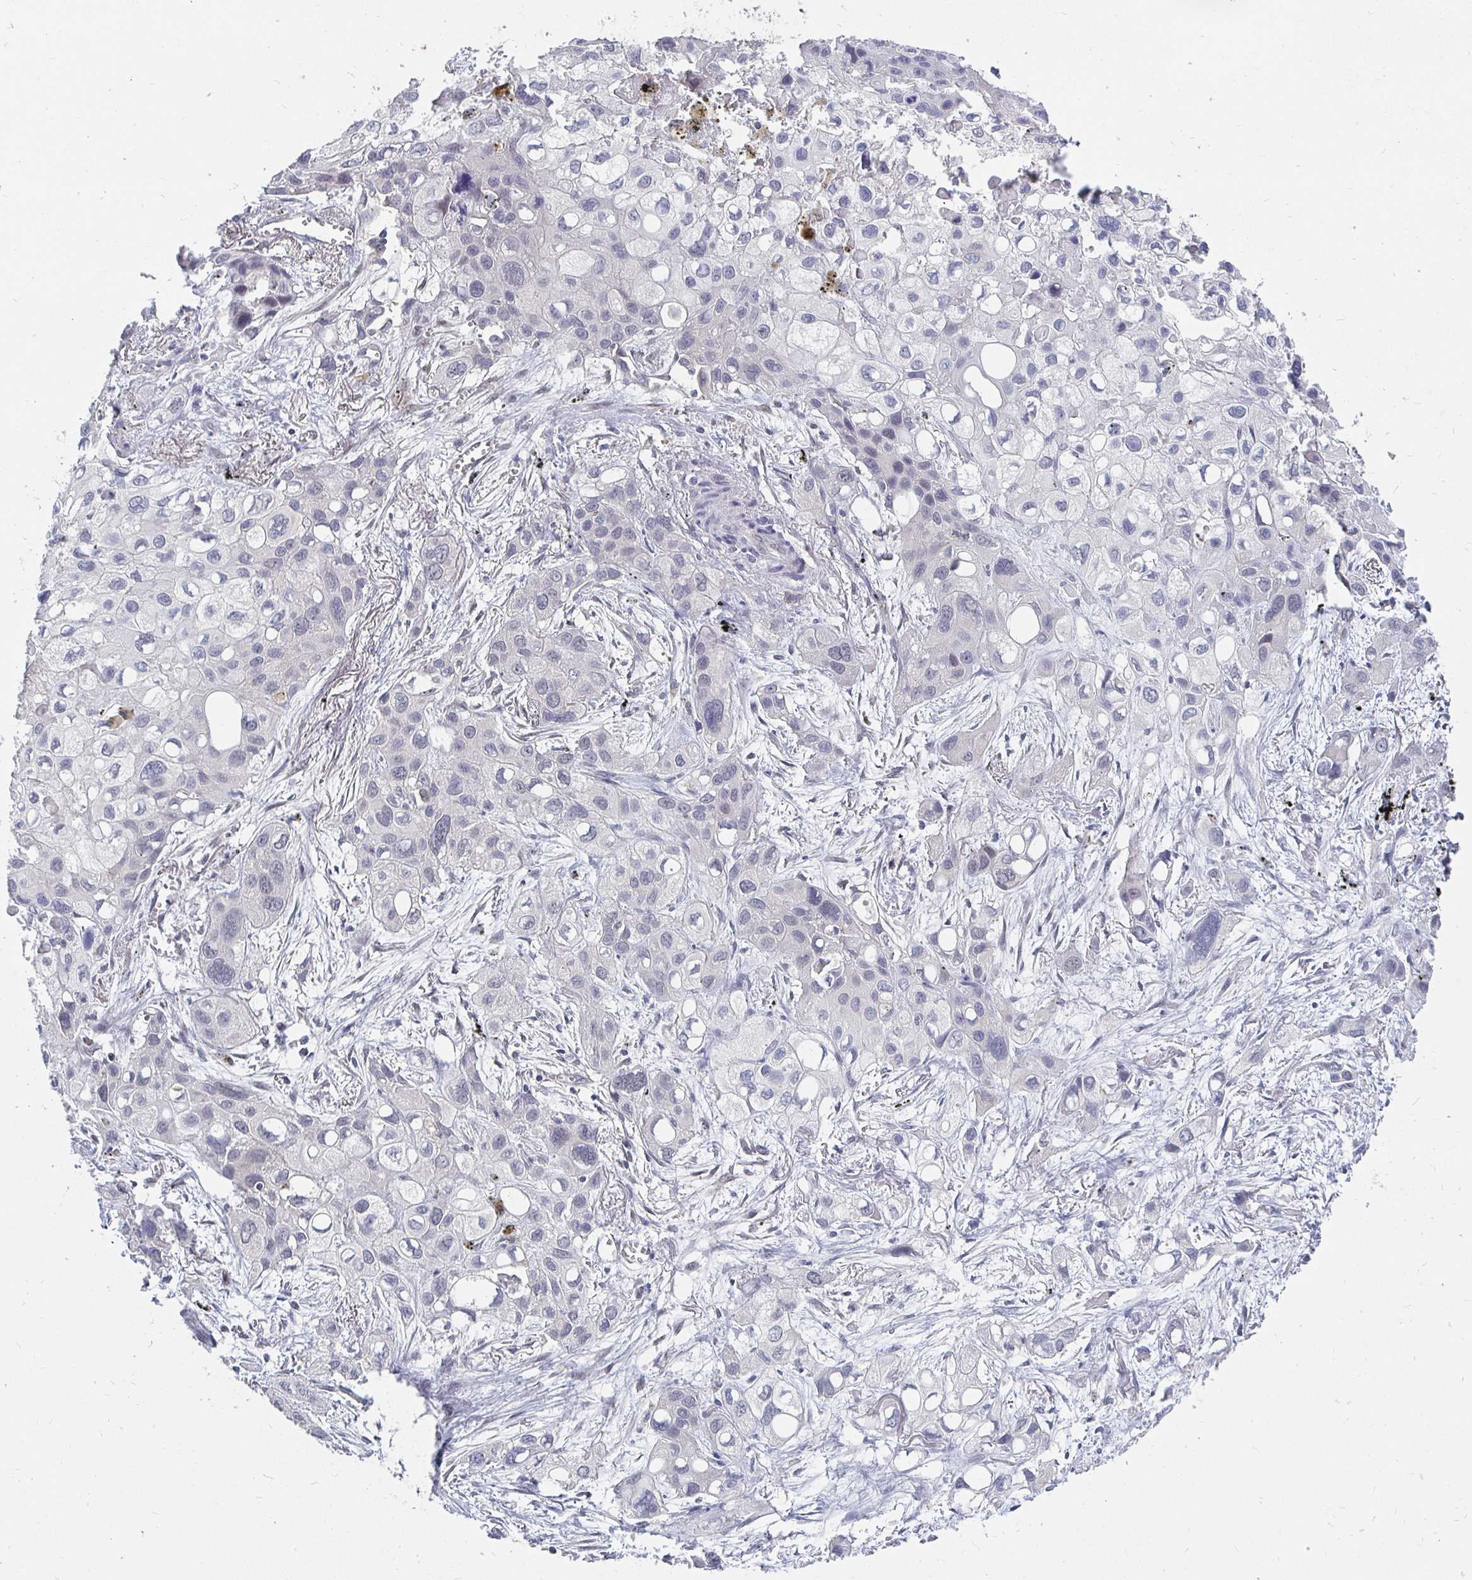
{"staining": {"intensity": "negative", "quantity": "none", "location": "none"}, "tissue": "lung cancer", "cell_type": "Tumor cells", "image_type": "cancer", "snomed": [{"axis": "morphology", "description": "Squamous cell carcinoma, NOS"}, {"axis": "morphology", "description": "Squamous cell carcinoma, metastatic, NOS"}, {"axis": "topography", "description": "Lung"}], "caption": "Immunohistochemical staining of human lung cancer (metastatic squamous cell carcinoma) demonstrates no significant expression in tumor cells. (DAB immunohistochemistry with hematoxylin counter stain).", "gene": "MEIS1", "patient": {"sex": "male", "age": 59}}